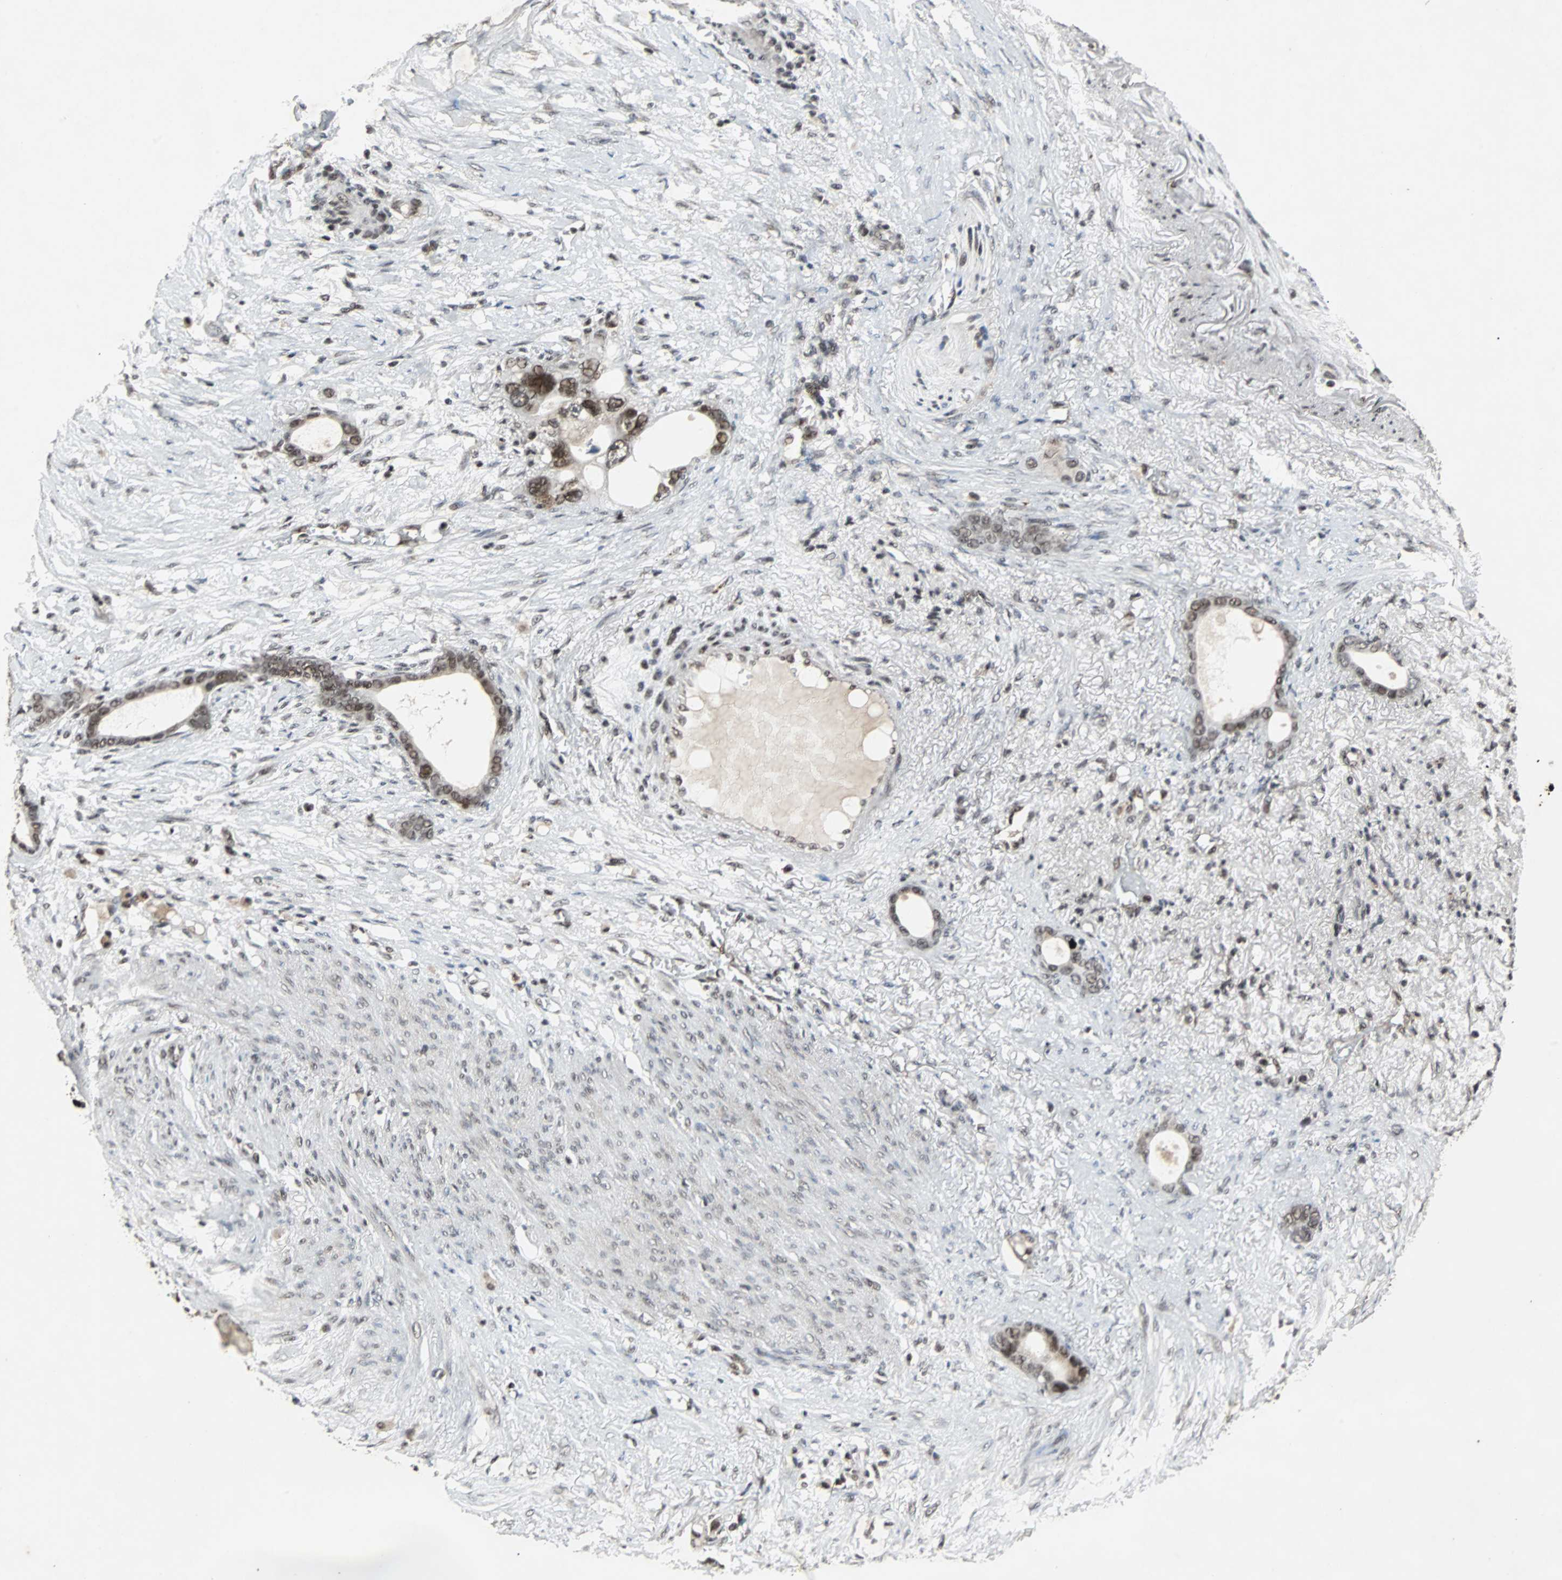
{"staining": {"intensity": "moderate", "quantity": ">75%", "location": "nuclear"}, "tissue": "stomach cancer", "cell_type": "Tumor cells", "image_type": "cancer", "snomed": [{"axis": "morphology", "description": "Adenocarcinoma, NOS"}, {"axis": "topography", "description": "Stomach"}], "caption": "This histopathology image shows IHC staining of adenocarcinoma (stomach), with medium moderate nuclear positivity in about >75% of tumor cells.", "gene": "TAF5", "patient": {"sex": "female", "age": 75}}